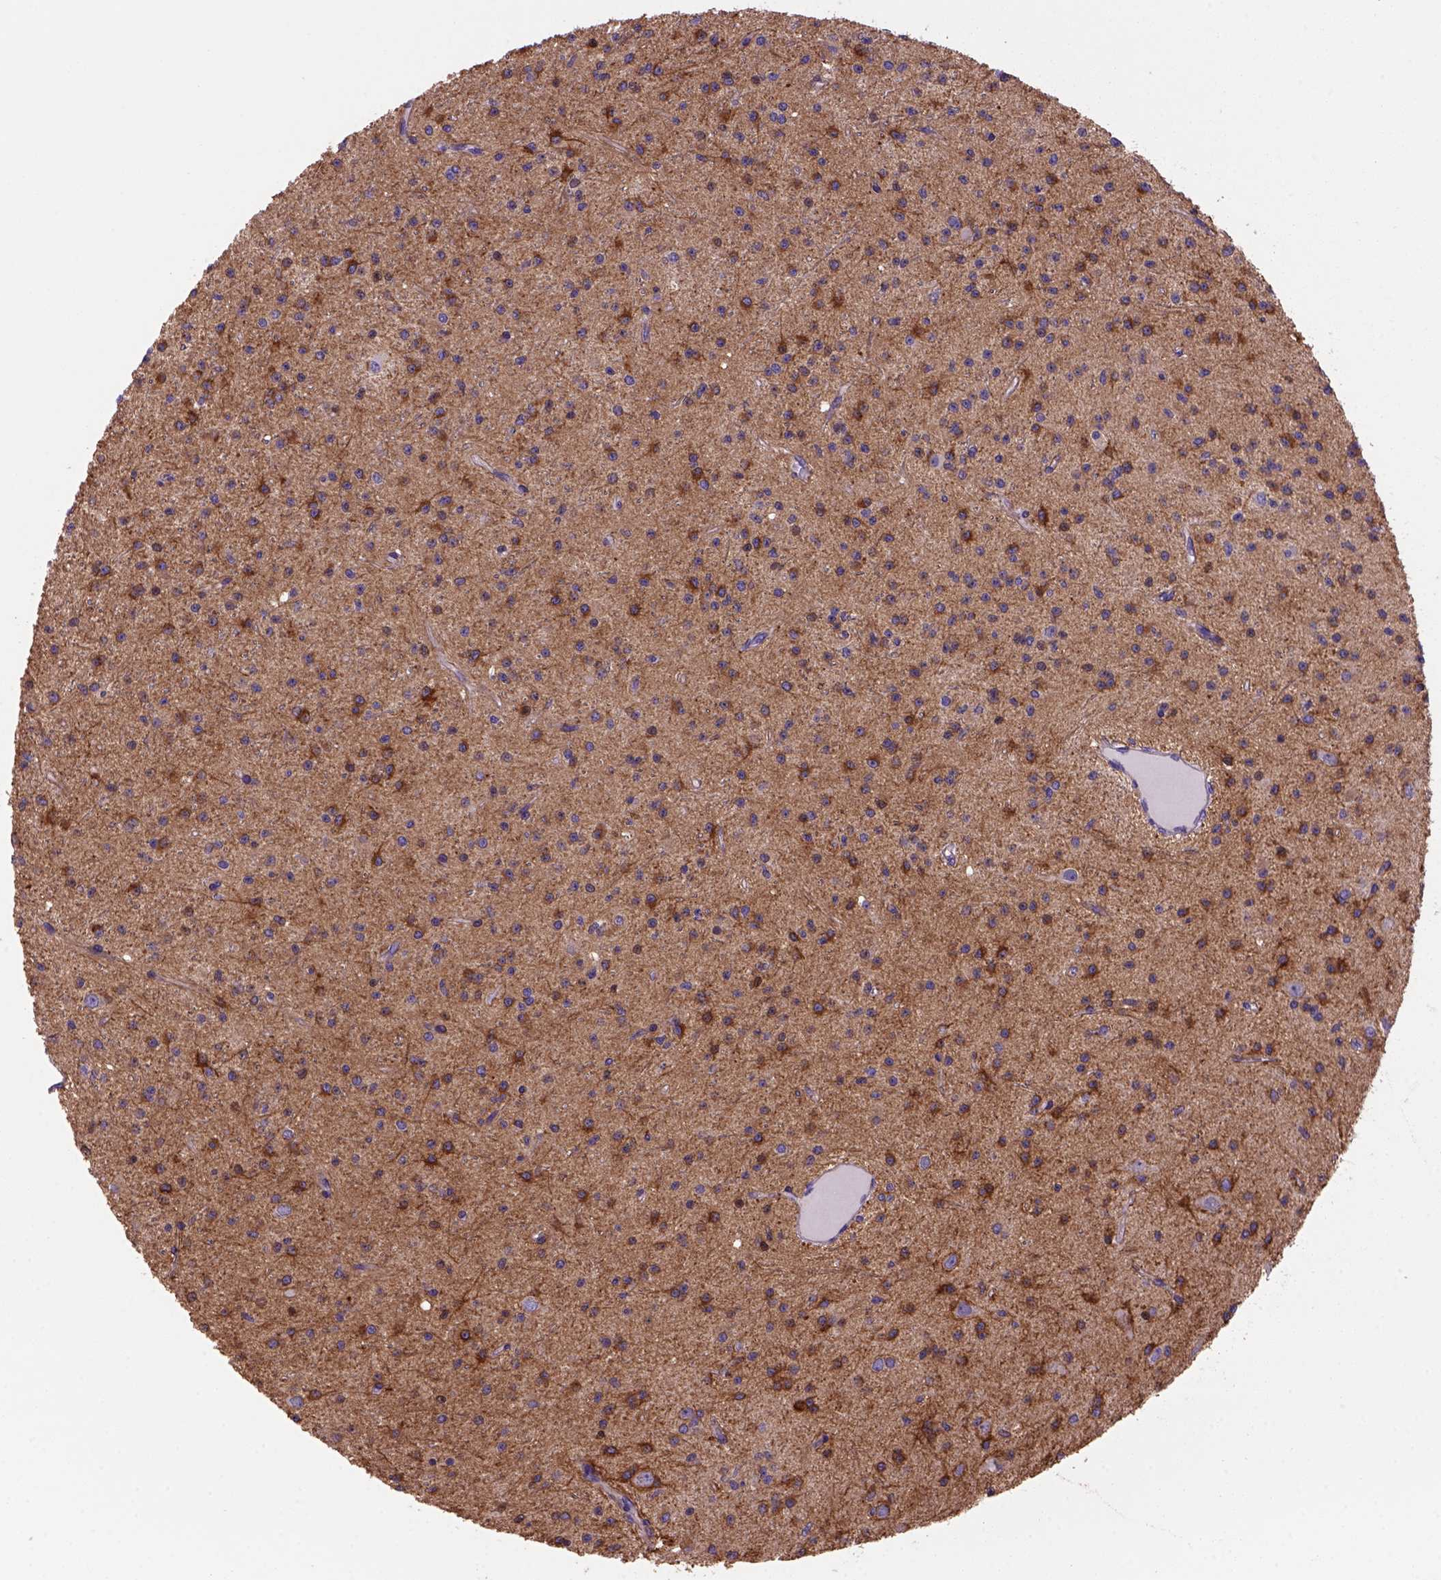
{"staining": {"intensity": "moderate", "quantity": ">75%", "location": "cytoplasmic/membranous"}, "tissue": "glioma", "cell_type": "Tumor cells", "image_type": "cancer", "snomed": [{"axis": "morphology", "description": "Glioma, malignant, Low grade"}, {"axis": "topography", "description": "Brain"}], "caption": "The micrograph exhibits immunohistochemical staining of glioma. There is moderate cytoplasmic/membranous staining is present in about >75% of tumor cells.", "gene": "PEX12", "patient": {"sex": "male", "age": 27}}